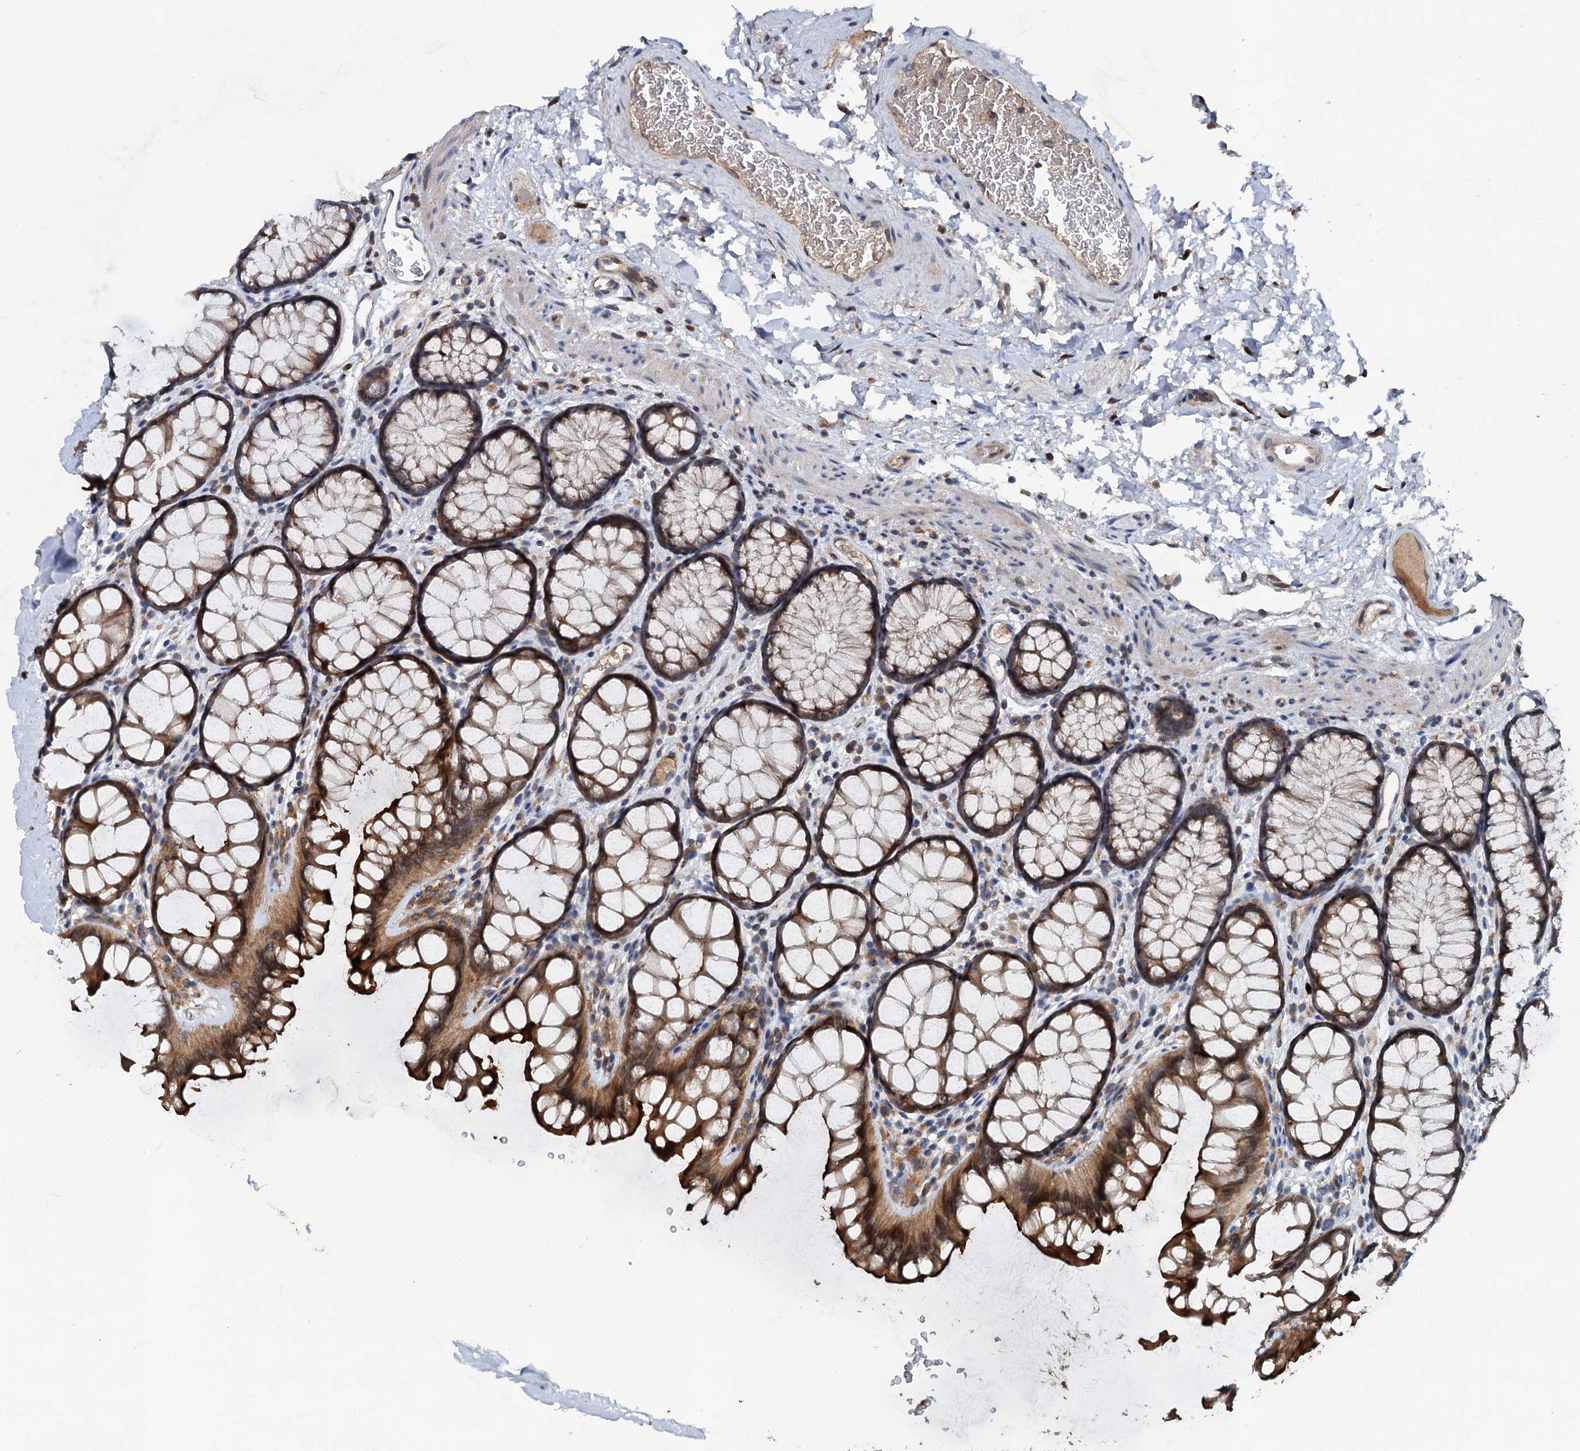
{"staining": {"intensity": "weak", "quantity": ">75%", "location": "cytoplasmic/membranous"}, "tissue": "colon", "cell_type": "Endothelial cells", "image_type": "normal", "snomed": [{"axis": "morphology", "description": "Normal tissue, NOS"}, {"axis": "topography", "description": "Colon"}], "caption": "Colon stained with a brown dye reveals weak cytoplasmic/membranous positive staining in approximately >75% of endothelial cells.", "gene": "TAPBPL", "patient": {"sex": "female", "age": 82}}